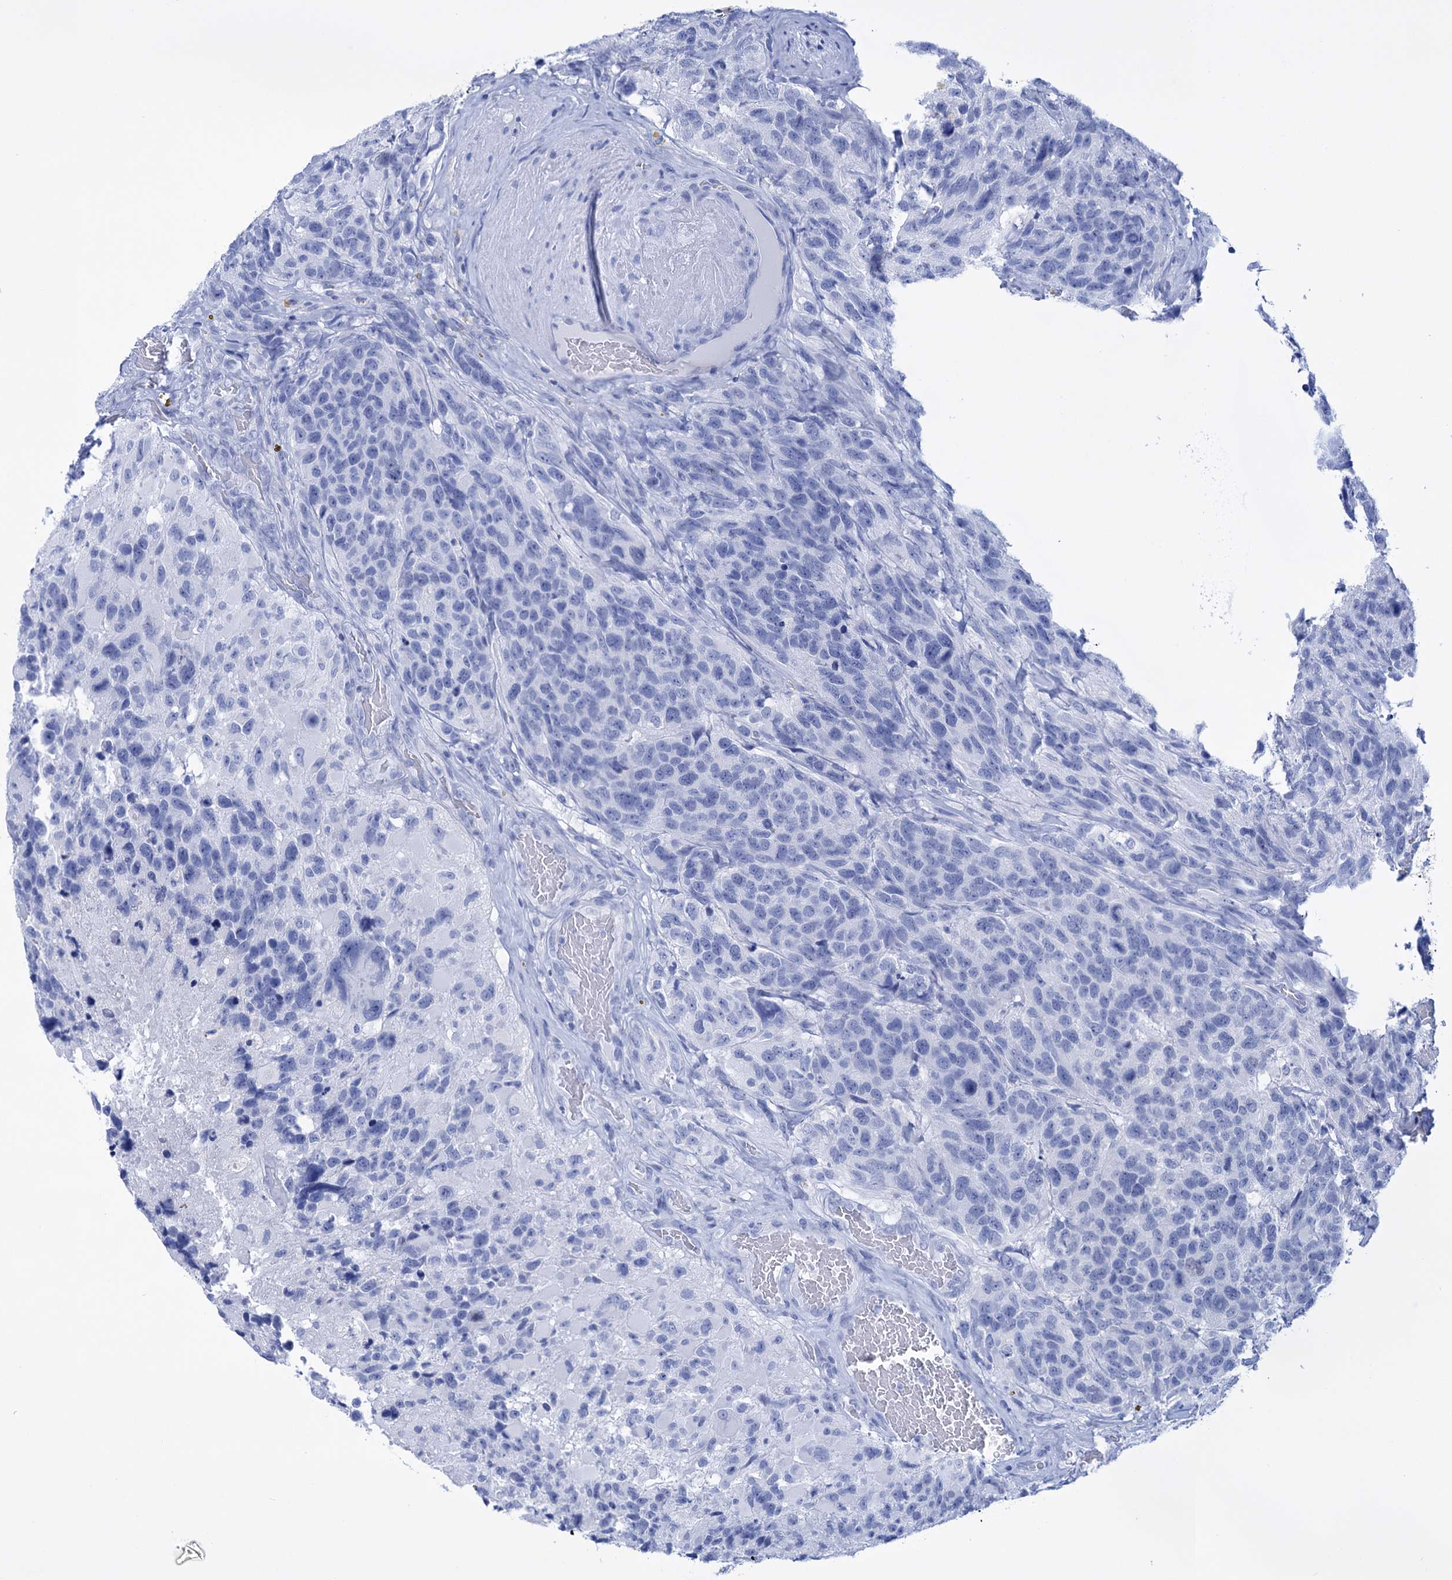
{"staining": {"intensity": "negative", "quantity": "none", "location": "none"}, "tissue": "glioma", "cell_type": "Tumor cells", "image_type": "cancer", "snomed": [{"axis": "morphology", "description": "Glioma, malignant, High grade"}, {"axis": "topography", "description": "Brain"}], "caption": "This is an IHC histopathology image of glioma. There is no staining in tumor cells.", "gene": "FBXW12", "patient": {"sex": "male", "age": 69}}